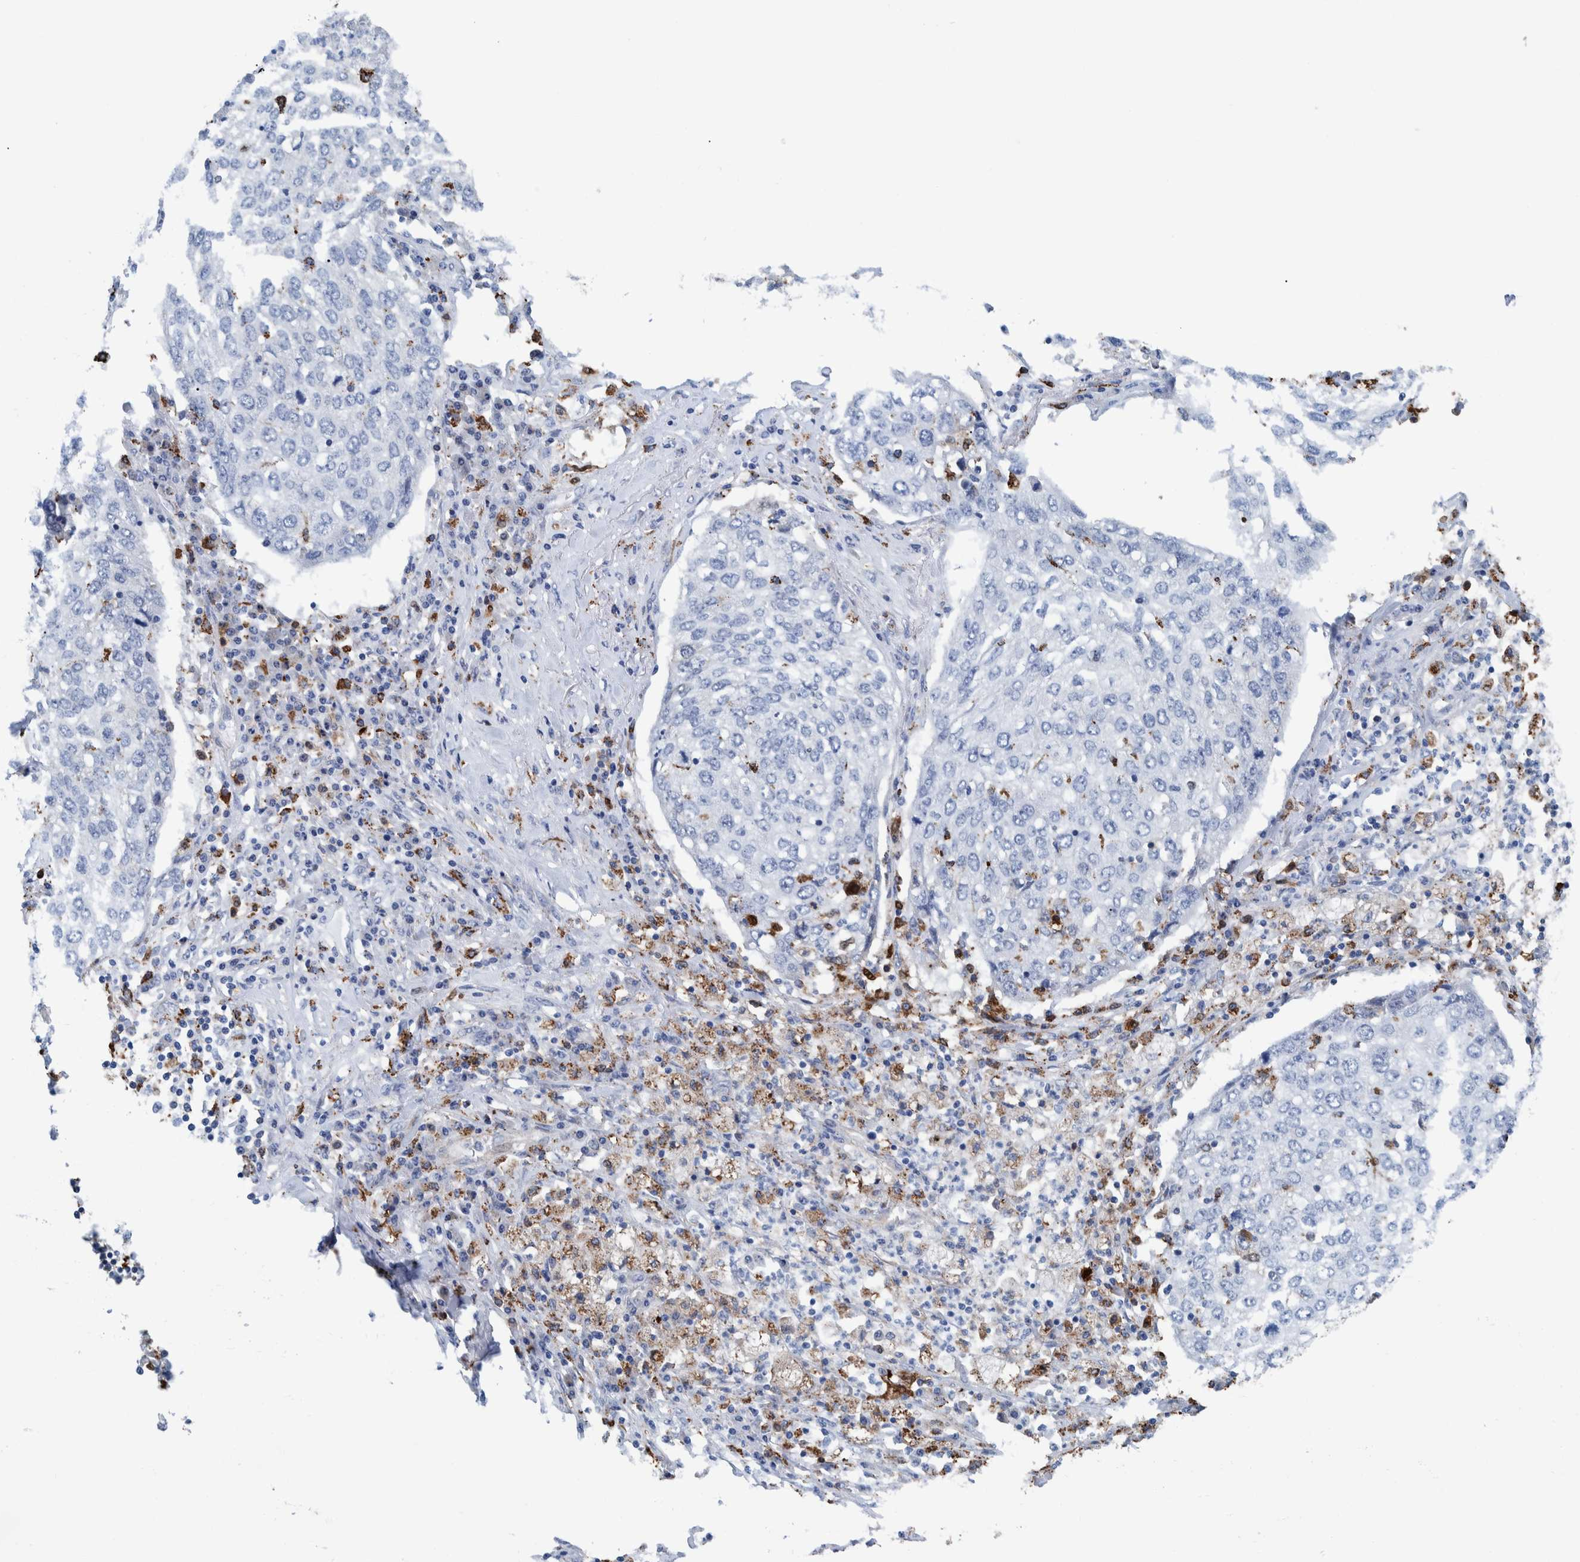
{"staining": {"intensity": "negative", "quantity": "none", "location": "none"}, "tissue": "lung cancer", "cell_type": "Tumor cells", "image_type": "cancer", "snomed": [{"axis": "morphology", "description": "Squamous cell carcinoma, NOS"}, {"axis": "topography", "description": "Lung"}], "caption": "The photomicrograph displays no significant expression in tumor cells of lung squamous cell carcinoma. Nuclei are stained in blue.", "gene": "IDO1", "patient": {"sex": "female", "age": 63}}